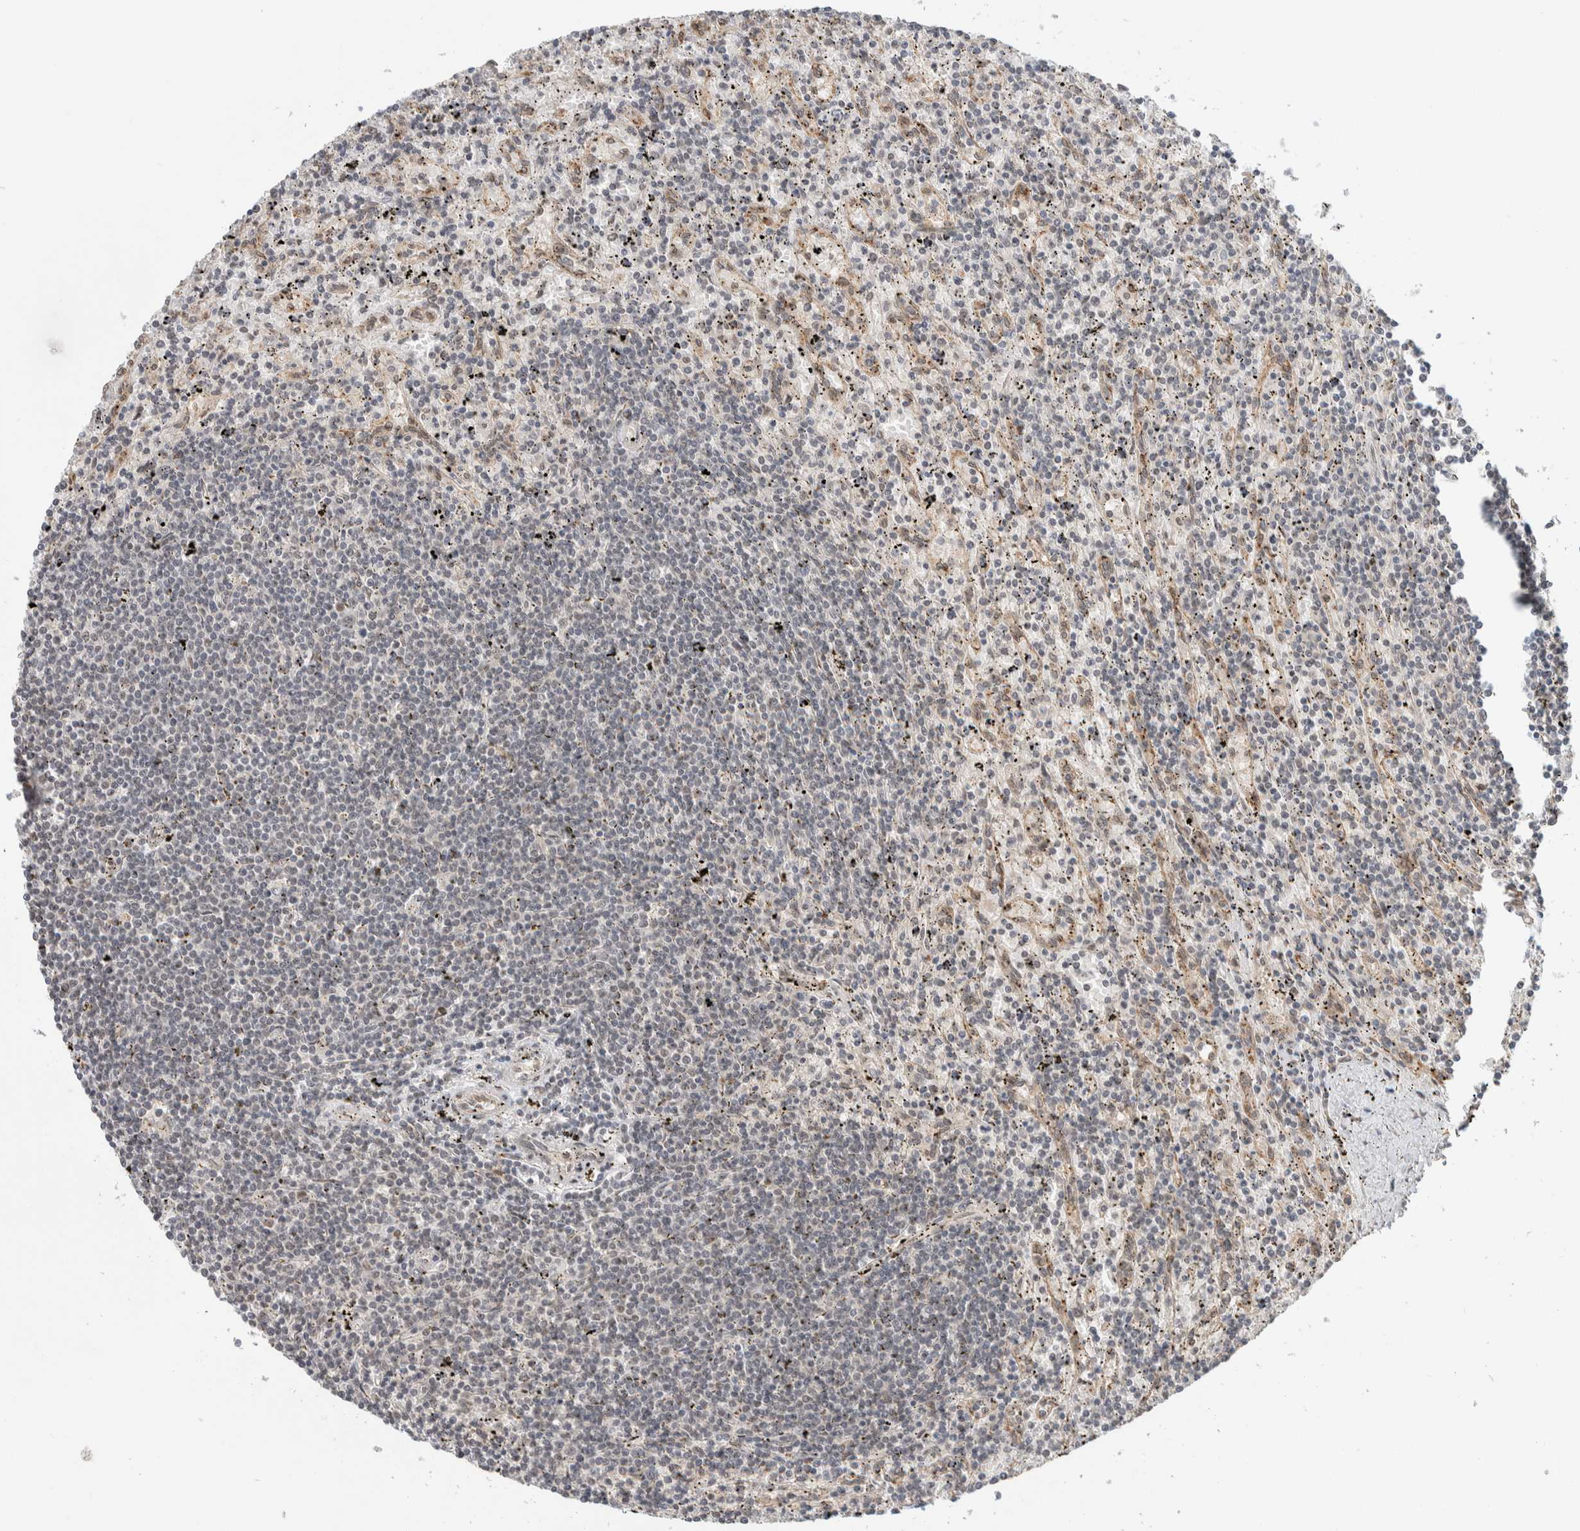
{"staining": {"intensity": "negative", "quantity": "none", "location": "none"}, "tissue": "lymphoma", "cell_type": "Tumor cells", "image_type": "cancer", "snomed": [{"axis": "morphology", "description": "Malignant lymphoma, non-Hodgkin's type, Low grade"}, {"axis": "topography", "description": "Spleen"}], "caption": "Image shows no protein expression in tumor cells of lymphoma tissue. (DAB immunohistochemistry (IHC) with hematoxylin counter stain).", "gene": "TNRC18", "patient": {"sex": "male", "age": 76}}